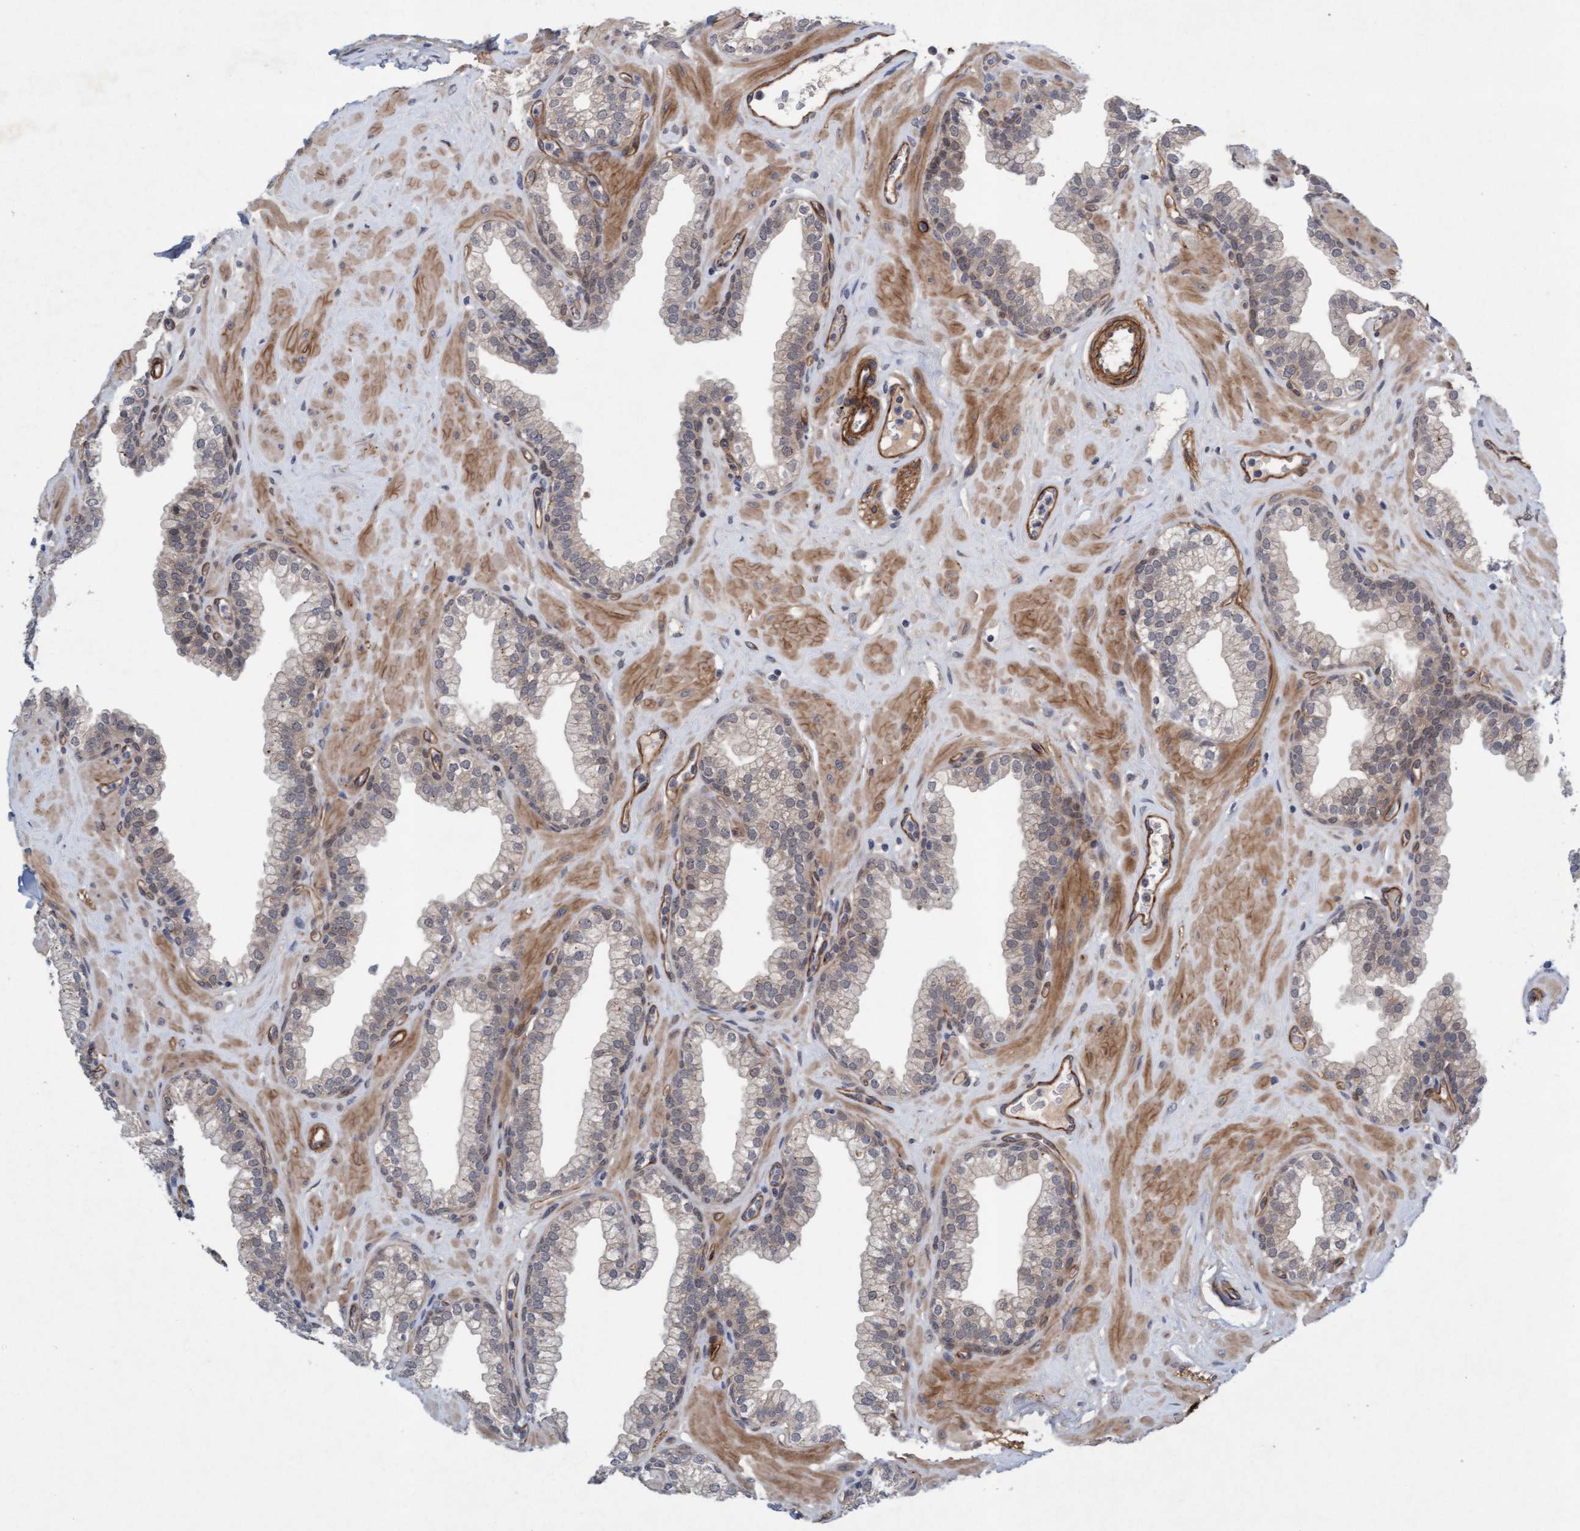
{"staining": {"intensity": "weak", "quantity": "<25%", "location": "cytoplasmic/membranous"}, "tissue": "prostate", "cell_type": "Glandular cells", "image_type": "normal", "snomed": [{"axis": "morphology", "description": "Normal tissue, NOS"}, {"axis": "morphology", "description": "Urothelial carcinoma, Low grade"}, {"axis": "topography", "description": "Urinary bladder"}, {"axis": "topography", "description": "Prostate"}], "caption": "Prostate stained for a protein using immunohistochemistry shows no expression glandular cells.", "gene": "TSTD2", "patient": {"sex": "male", "age": 60}}